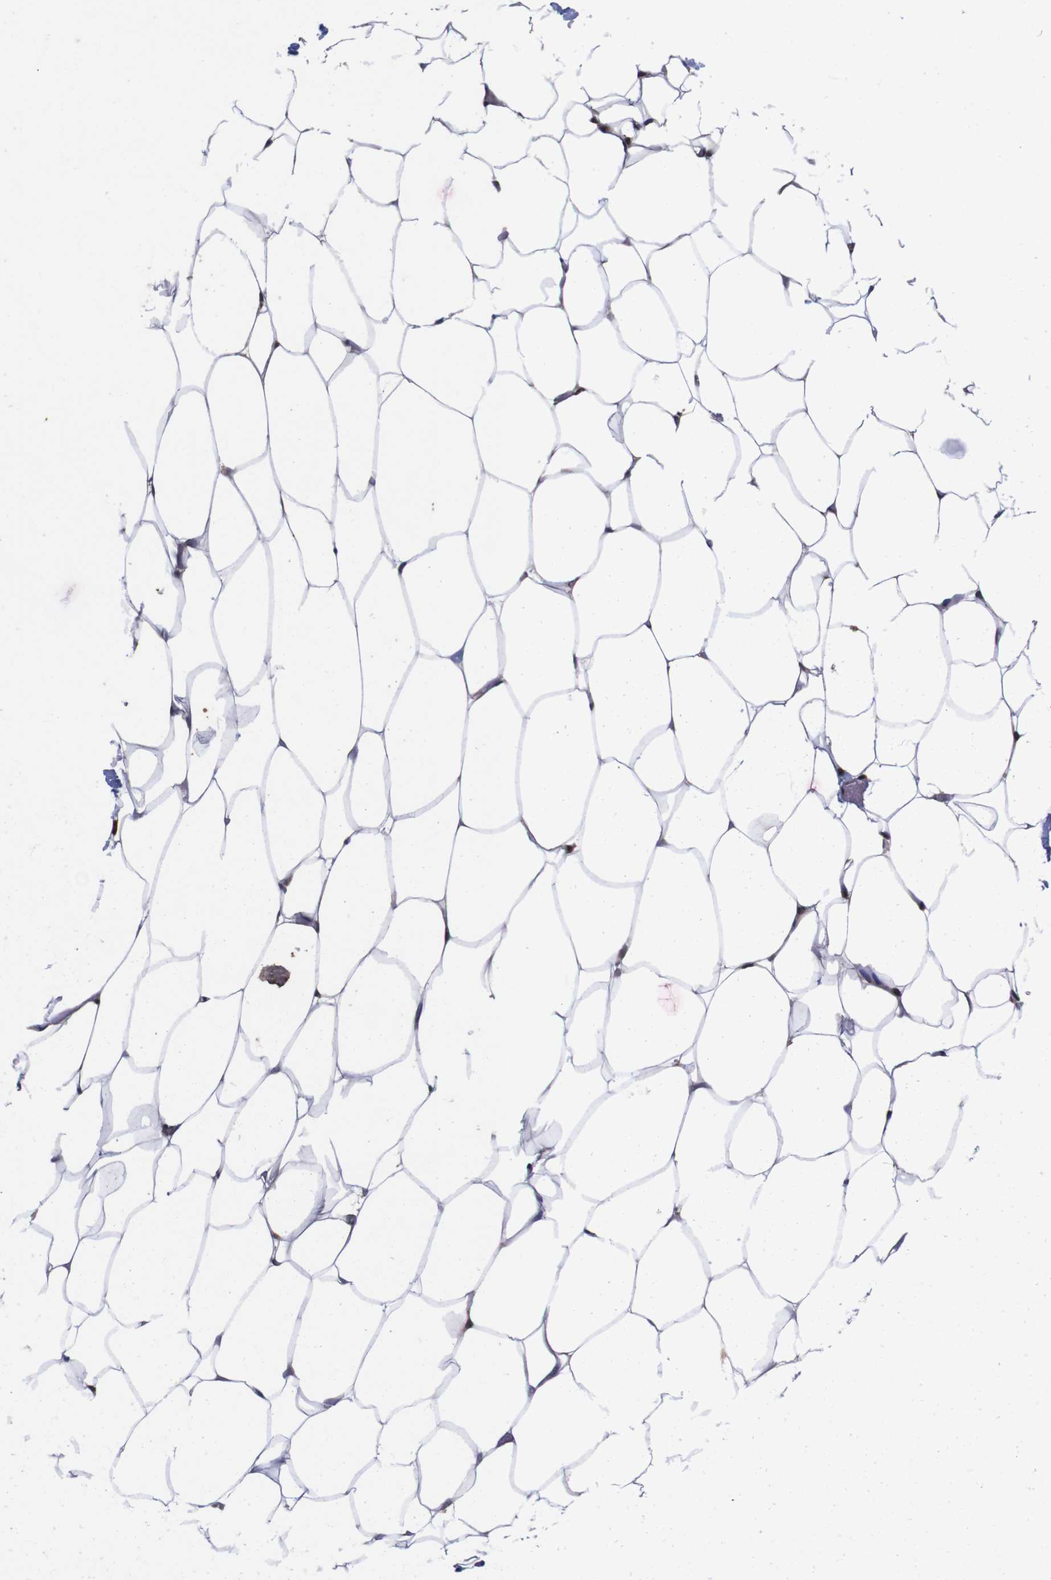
{"staining": {"intensity": "negative", "quantity": "none", "location": "none"}, "tissue": "adipose tissue", "cell_type": "Adipocytes", "image_type": "normal", "snomed": [{"axis": "morphology", "description": "Normal tissue, NOS"}, {"axis": "topography", "description": "Breast"}, {"axis": "topography", "description": "Adipose tissue"}], "caption": "Protein analysis of normal adipose tissue reveals no significant staining in adipocytes. (DAB immunohistochemistry (IHC) visualized using brightfield microscopy, high magnification).", "gene": "UBQLN2", "patient": {"sex": "female", "age": 25}}